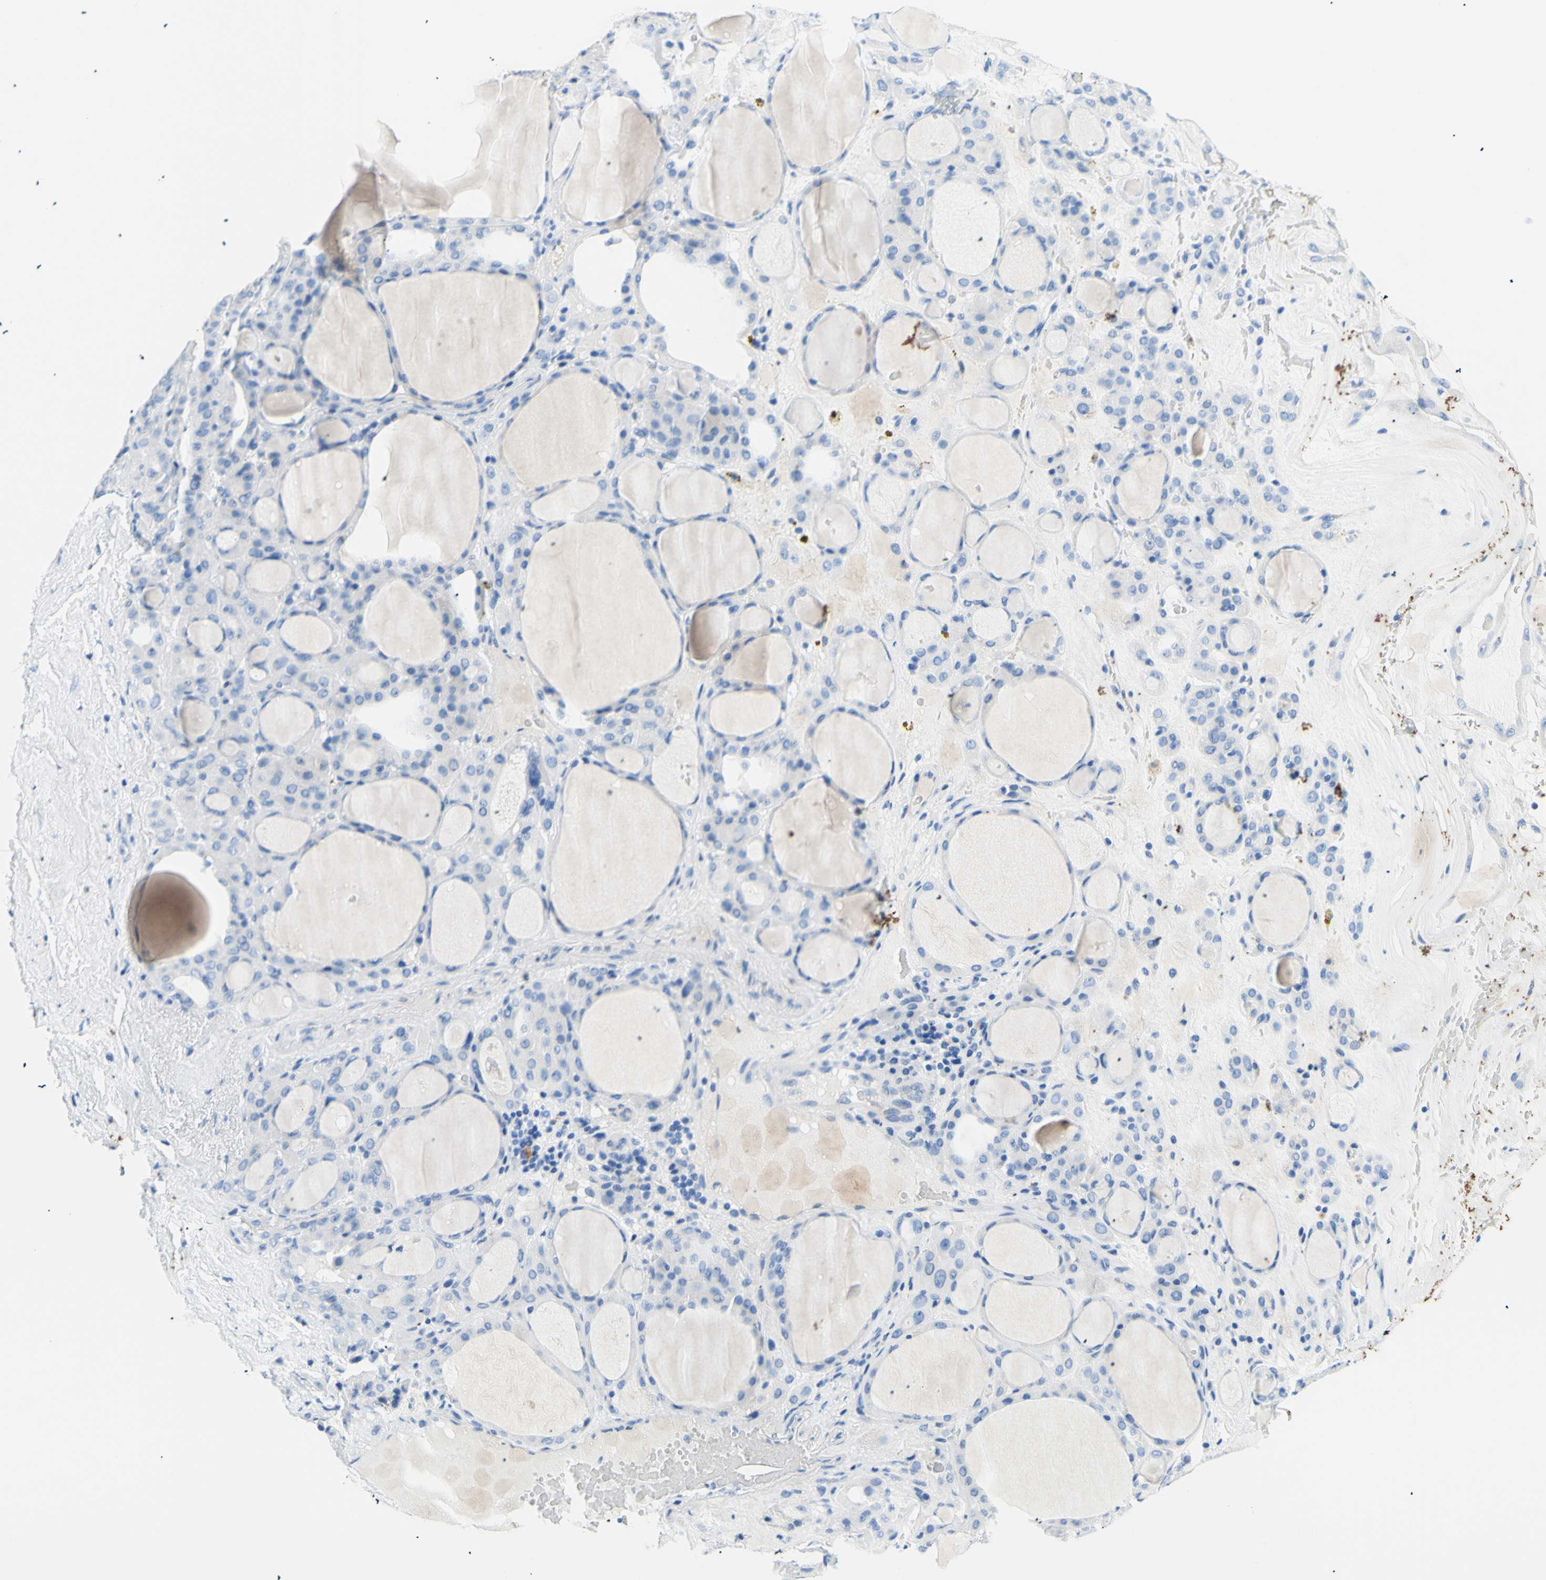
{"staining": {"intensity": "strong", "quantity": "<25%", "location": "cytoplasmic/membranous"}, "tissue": "thyroid gland", "cell_type": "Glandular cells", "image_type": "normal", "snomed": [{"axis": "morphology", "description": "Normal tissue, NOS"}, {"axis": "morphology", "description": "Carcinoma, NOS"}, {"axis": "topography", "description": "Thyroid gland"}], "caption": "Immunohistochemistry (DAB) staining of unremarkable thyroid gland displays strong cytoplasmic/membranous protein positivity in about <25% of glandular cells. (IHC, brightfield microscopy, high magnification).", "gene": "MYH2", "patient": {"sex": "female", "age": 86}}